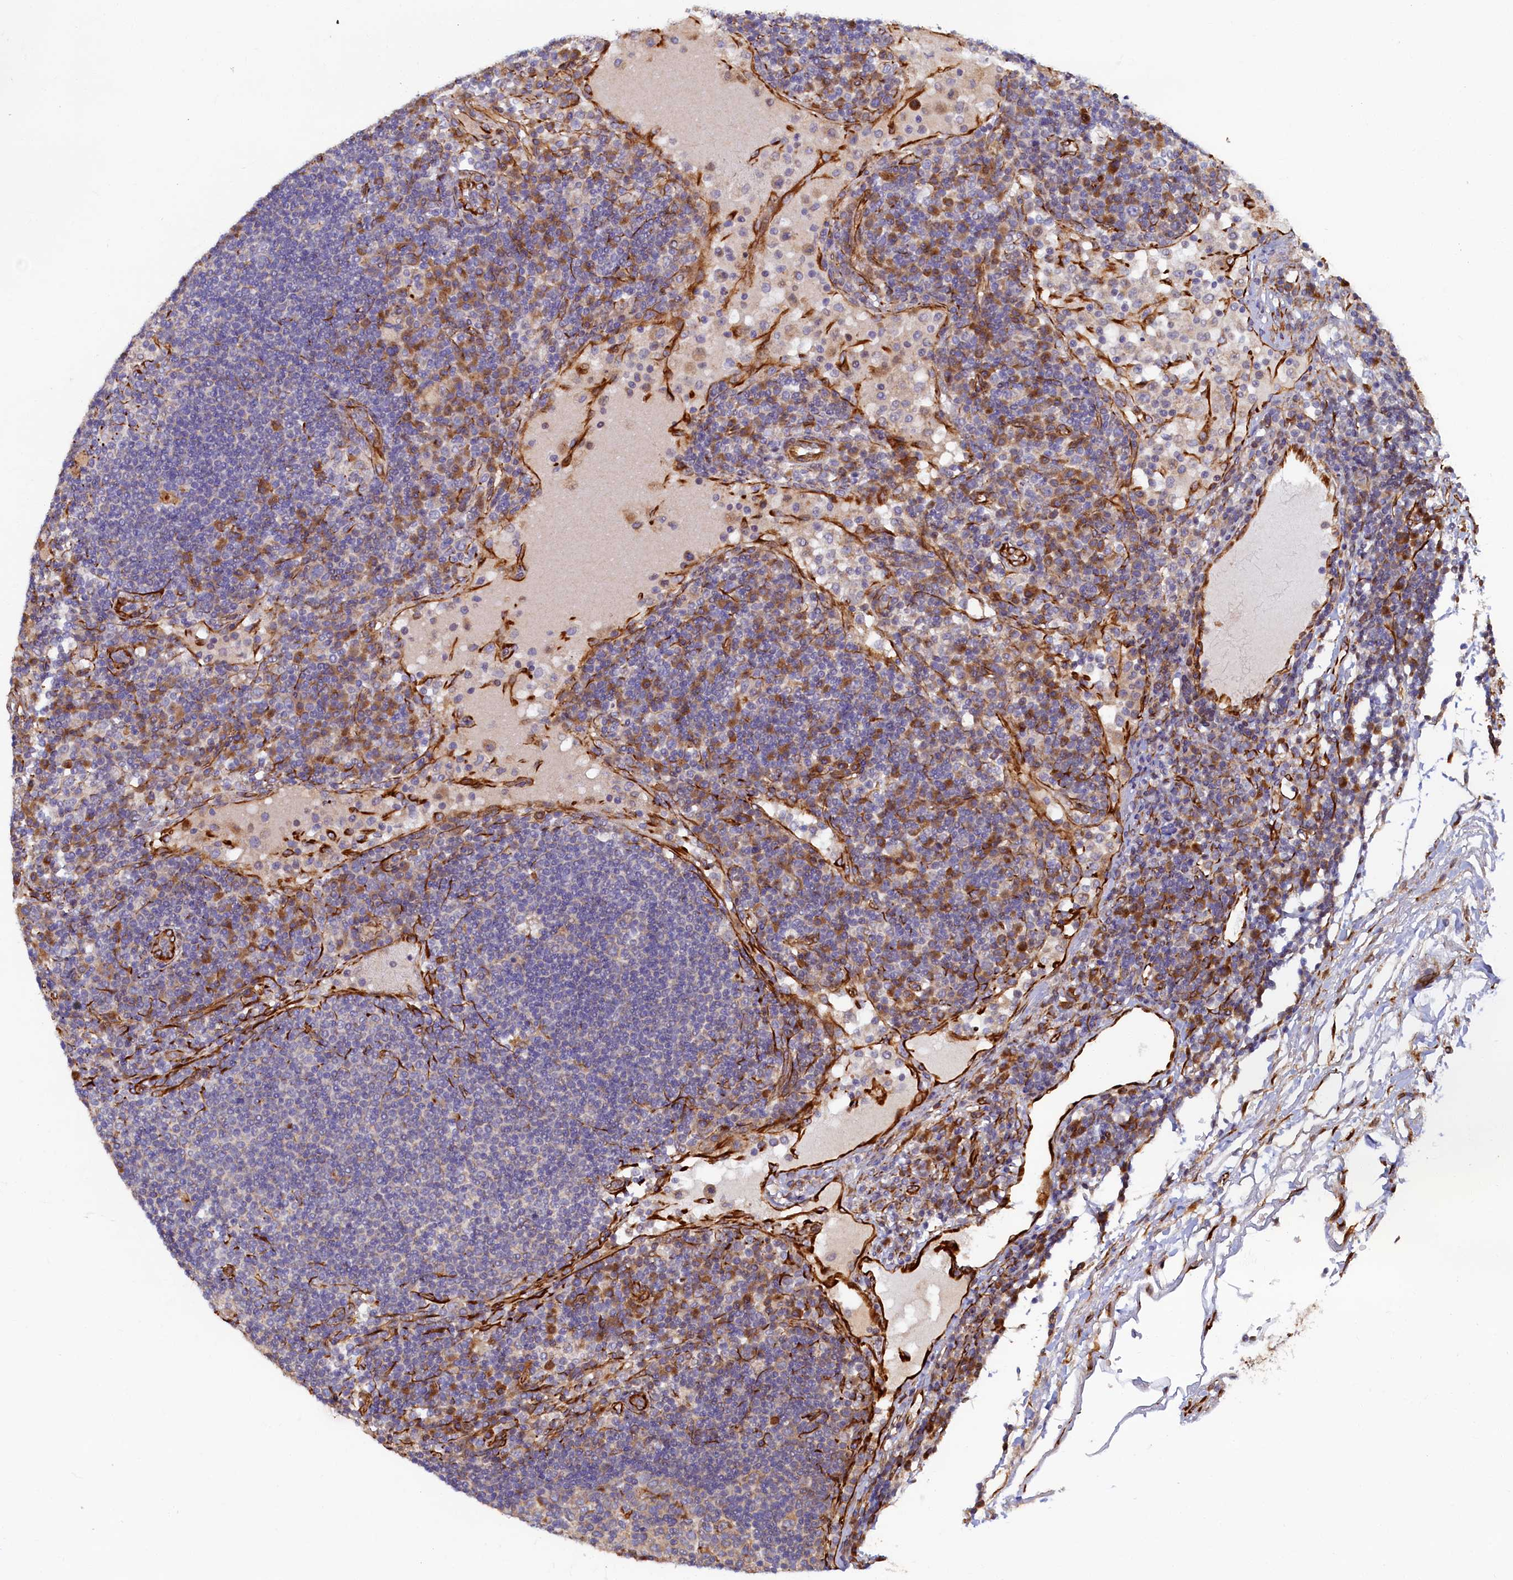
{"staining": {"intensity": "negative", "quantity": "none", "location": "none"}, "tissue": "lymph node", "cell_type": "Germinal center cells", "image_type": "normal", "snomed": [{"axis": "morphology", "description": "Normal tissue, NOS"}, {"axis": "topography", "description": "Lymph node"}], "caption": "Micrograph shows no protein positivity in germinal center cells of benign lymph node.", "gene": "LRRC57", "patient": {"sex": "female", "age": 53}}